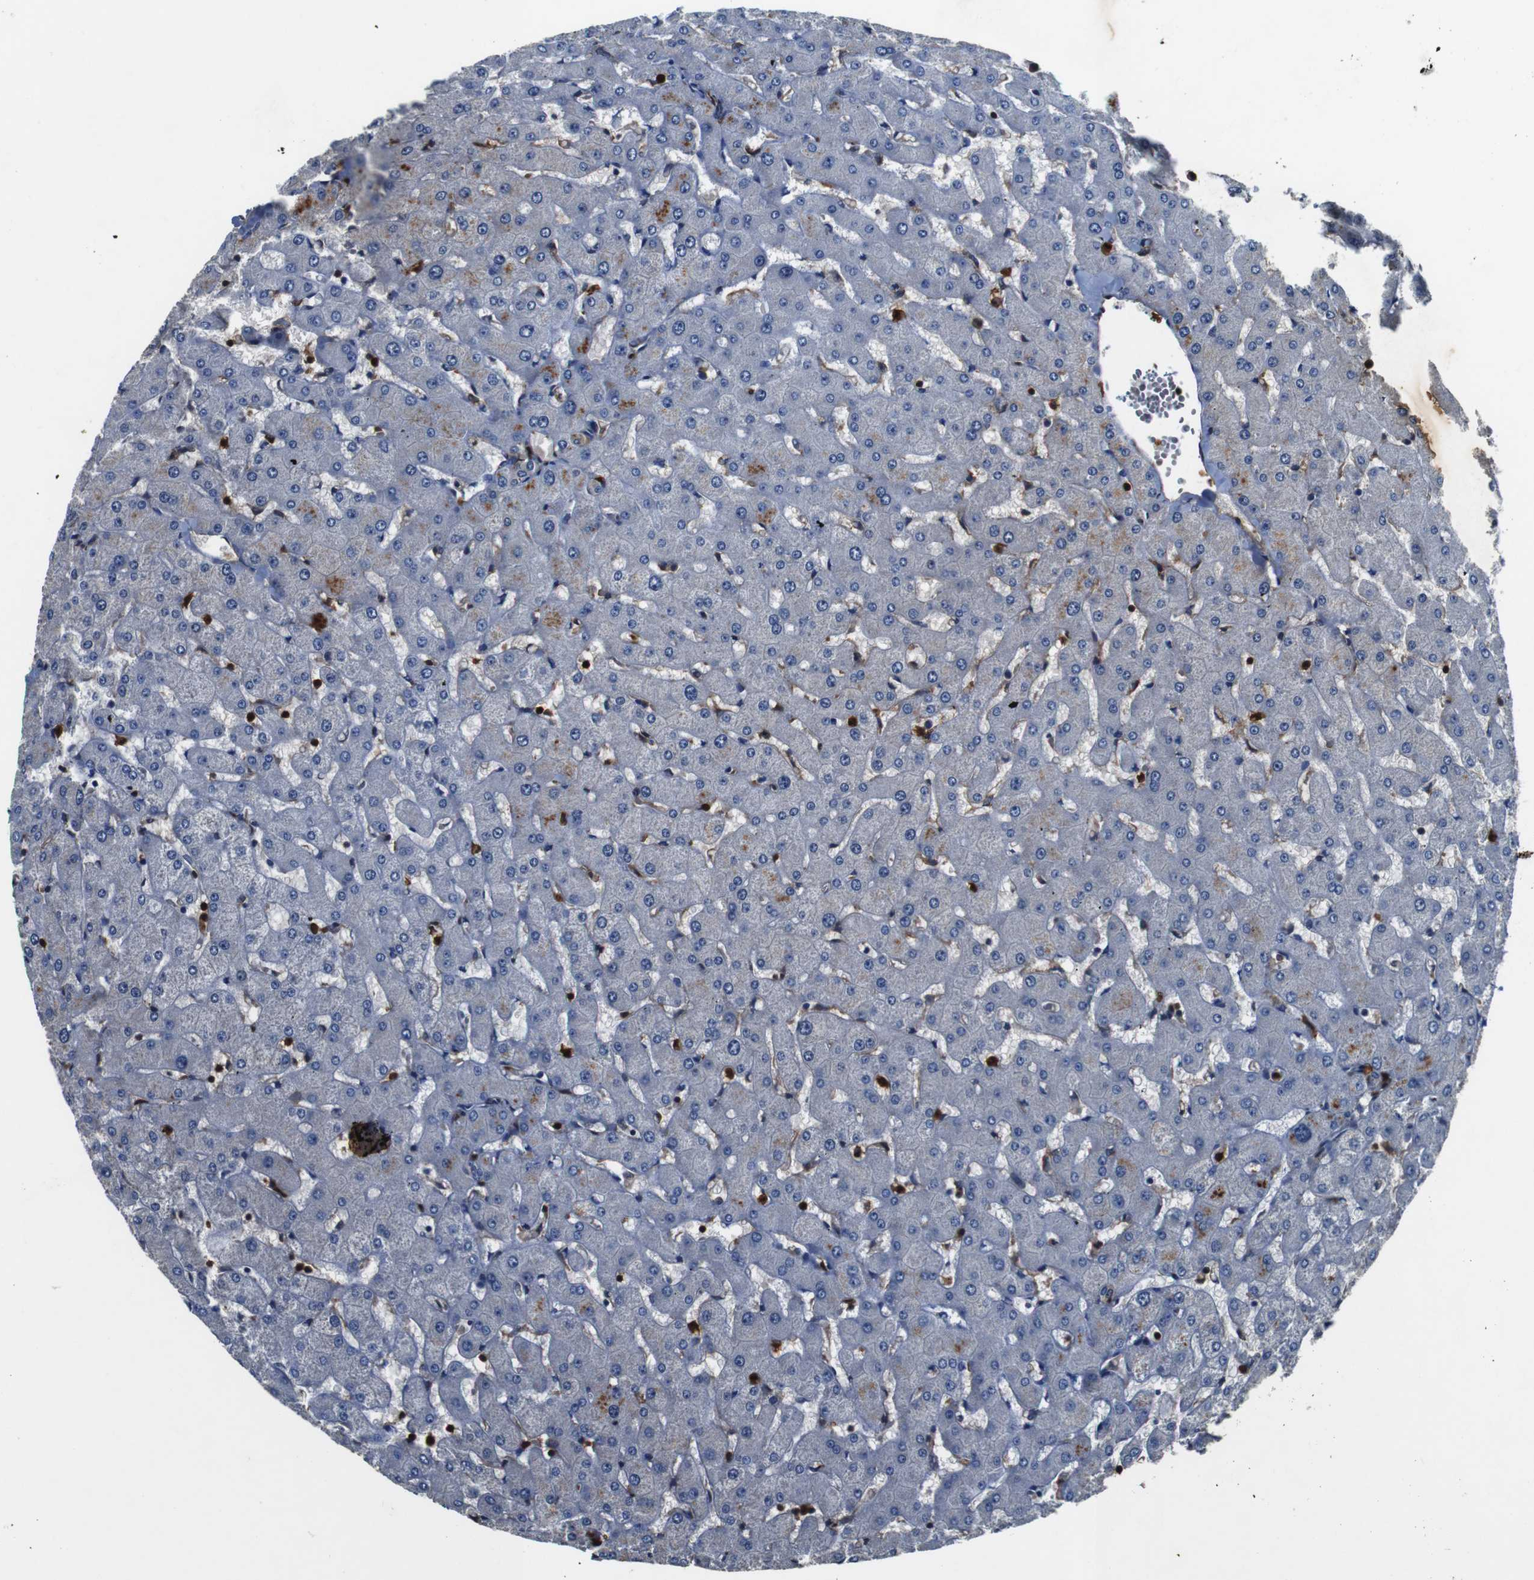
{"staining": {"intensity": "negative", "quantity": "none", "location": "none"}, "tissue": "liver", "cell_type": "Cholangiocytes", "image_type": "normal", "snomed": [{"axis": "morphology", "description": "Normal tissue, NOS"}, {"axis": "topography", "description": "Liver"}], "caption": "Immunohistochemistry (IHC) histopathology image of benign liver: liver stained with DAB demonstrates no significant protein staining in cholangiocytes.", "gene": "ANXA1", "patient": {"sex": "female", "age": 63}}